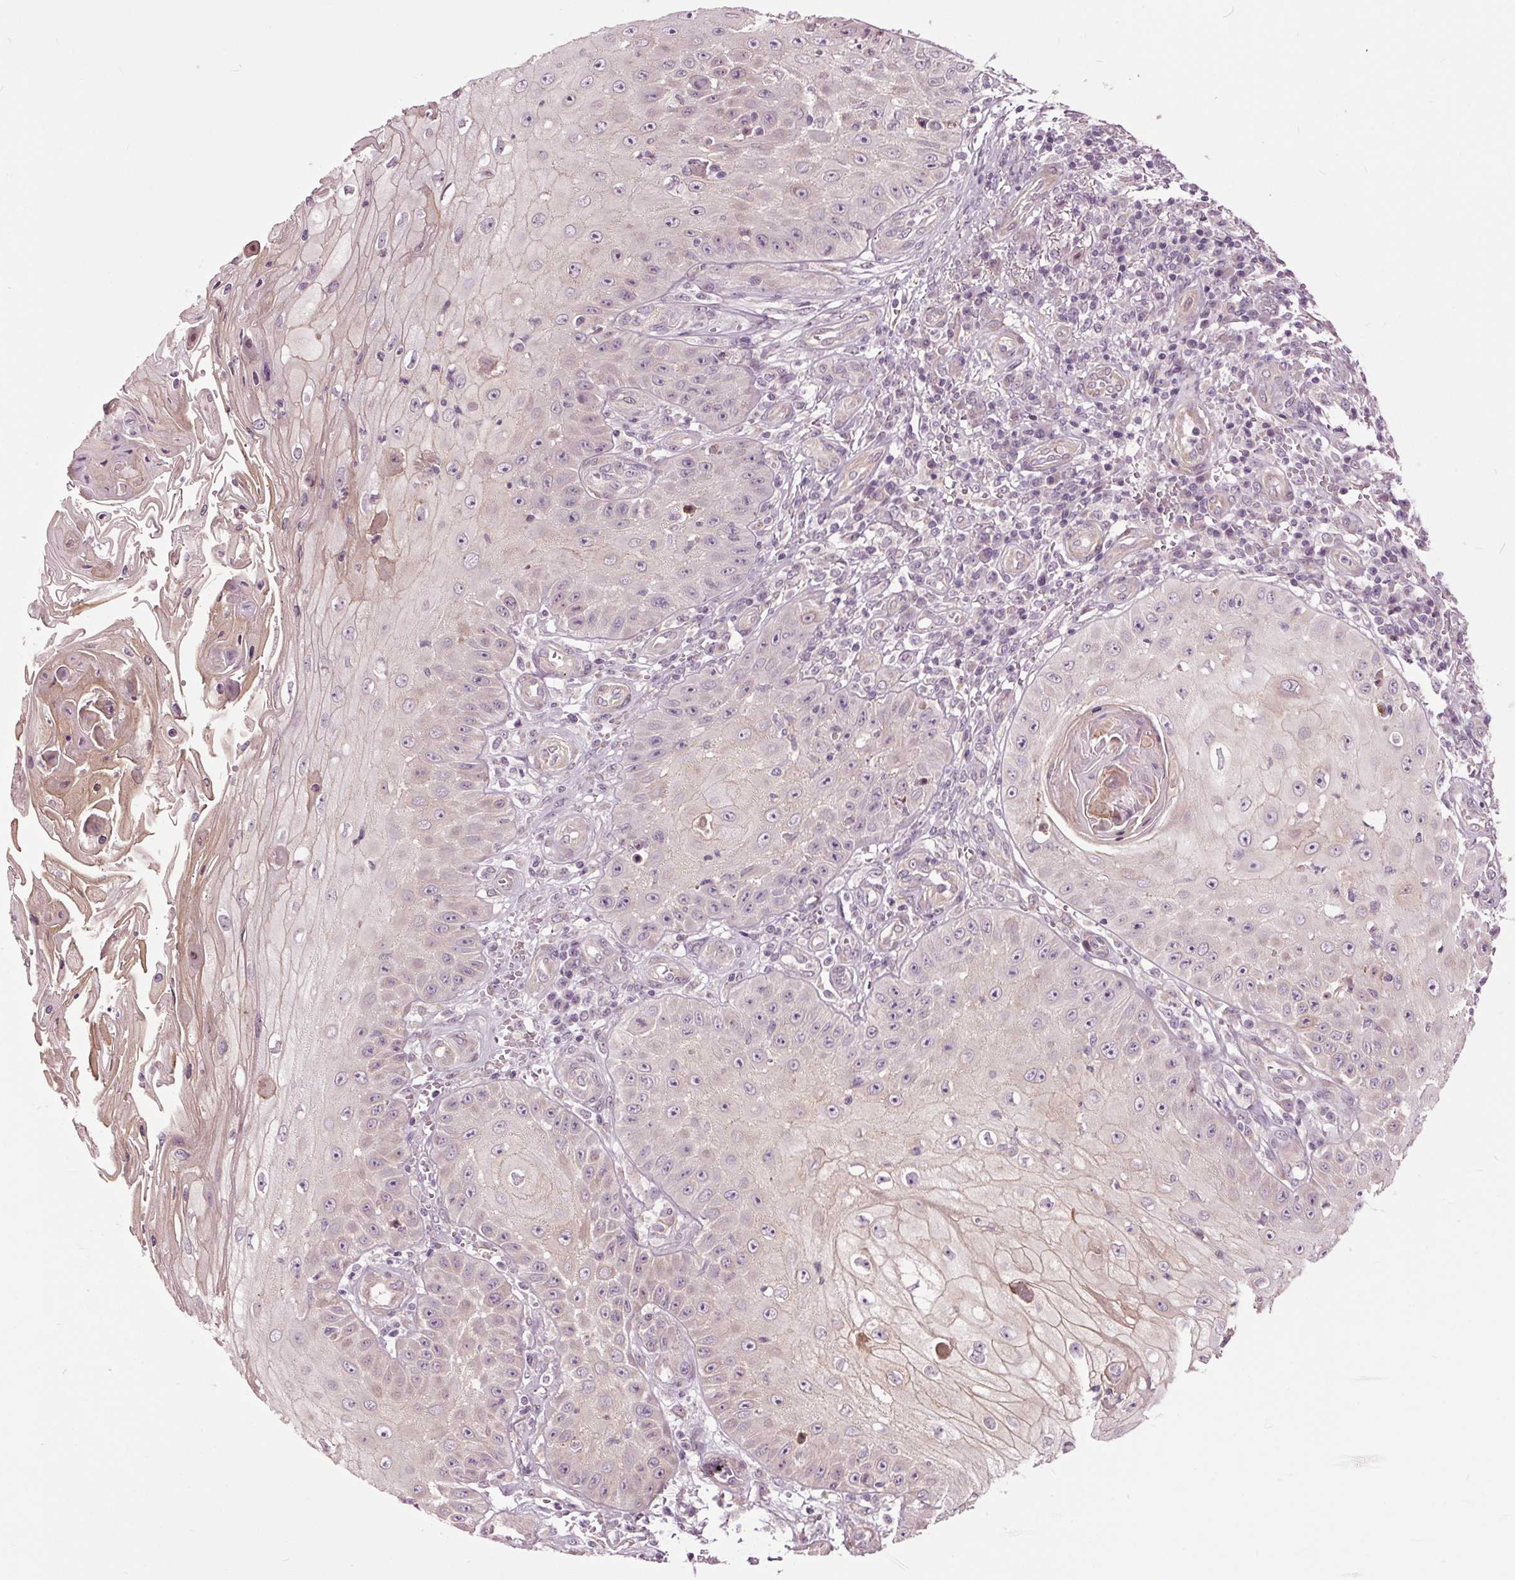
{"staining": {"intensity": "weak", "quantity": "<25%", "location": "nuclear"}, "tissue": "skin cancer", "cell_type": "Tumor cells", "image_type": "cancer", "snomed": [{"axis": "morphology", "description": "Squamous cell carcinoma, NOS"}, {"axis": "topography", "description": "Skin"}], "caption": "This photomicrograph is of skin cancer (squamous cell carcinoma) stained with immunohistochemistry to label a protein in brown with the nuclei are counter-stained blue. There is no staining in tumor cells.", "gene": "HAUS5", "patient": {"sex": "male", "age": 70}}